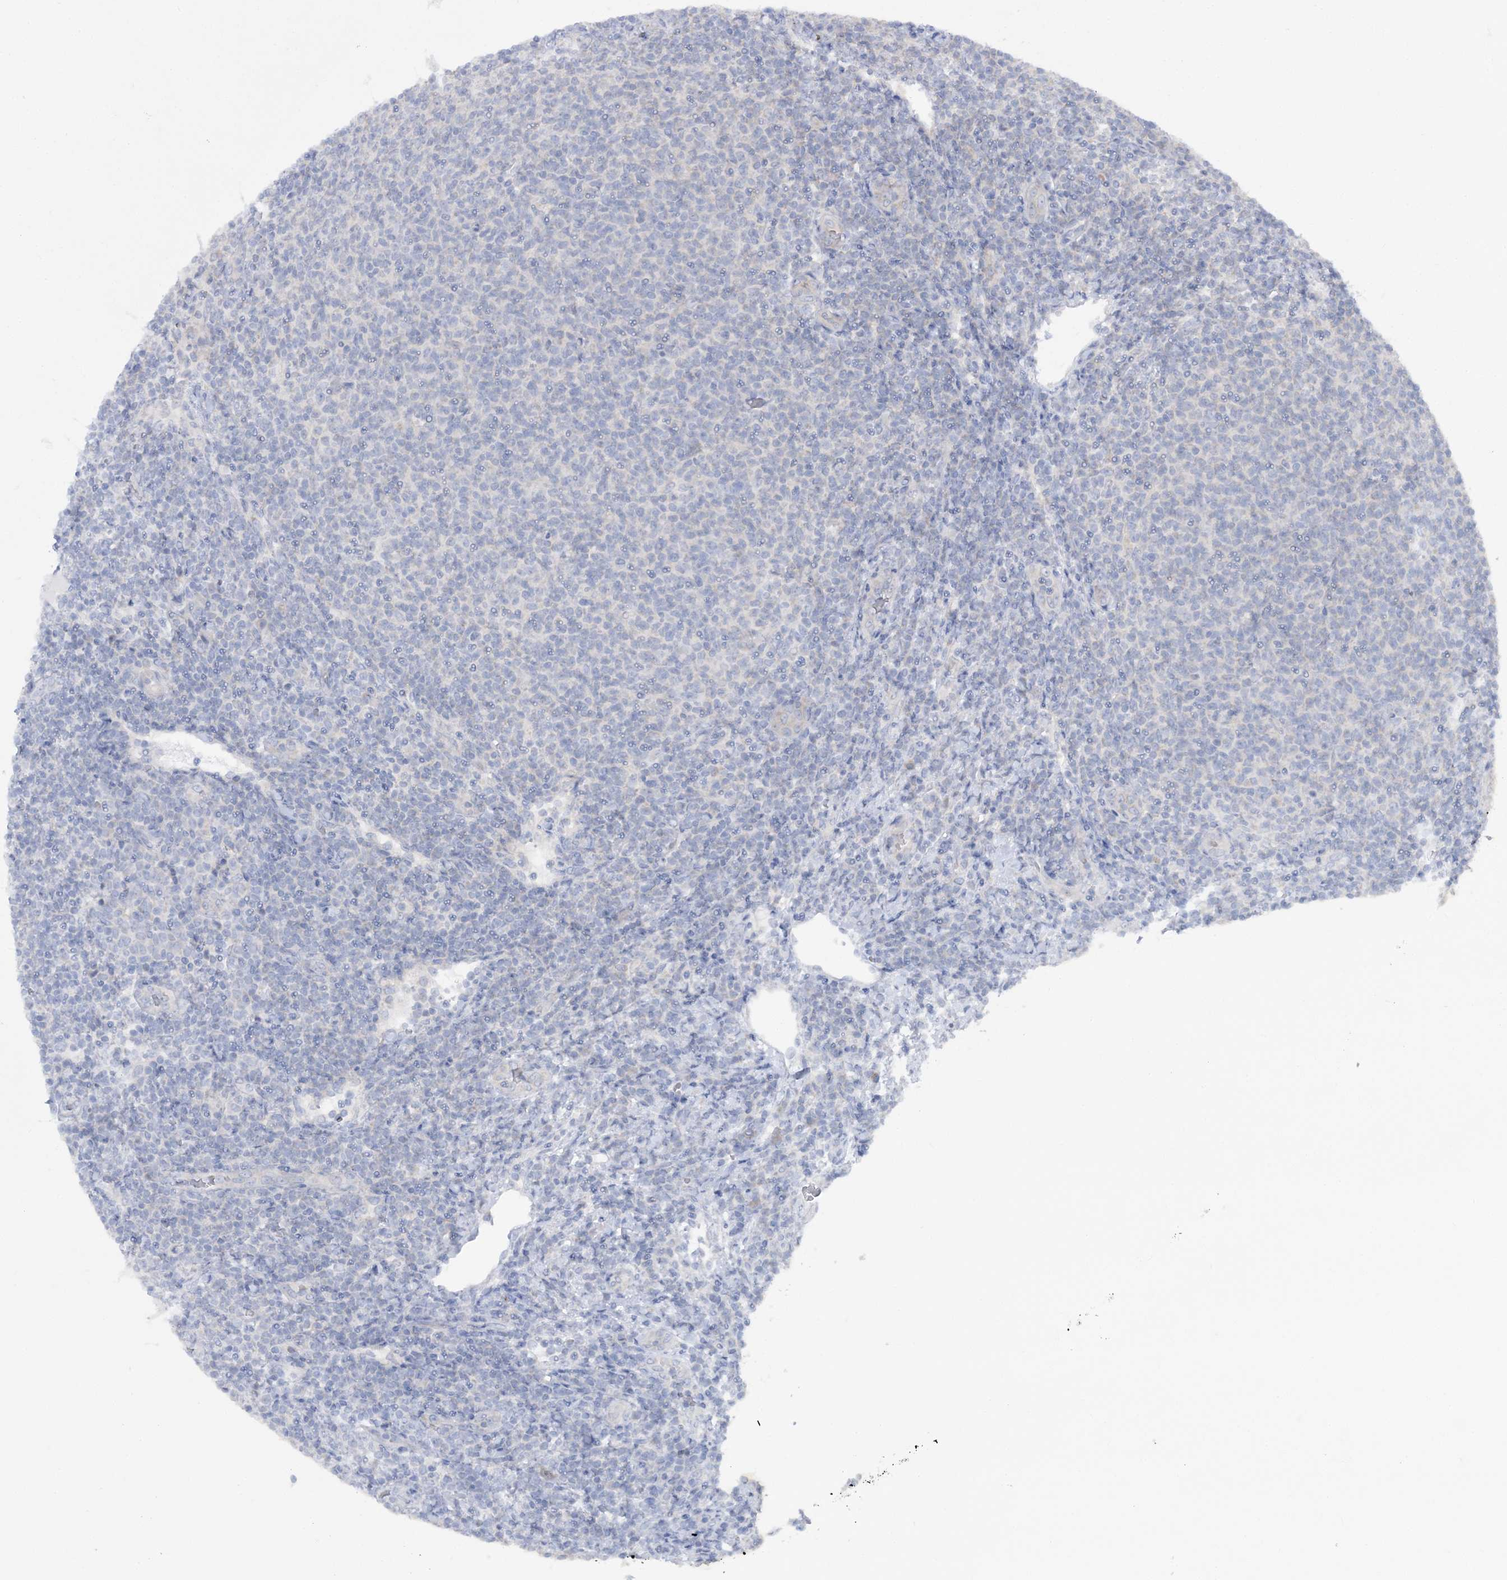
{"staining": {"intensity": "negative", "quantity": "none", "location": "none"}, "tissue": "lymphoma", "cell_type": "Tumor cells", "image_type": "cancer", "snomed": [{"axis": "morphology", "description": "Malignant lymphoma, non-Hodgkin's type, Low grade"}, {"axis": "topography", "description": "Lymph node"}], "caption": "Immunohistochemistry of human low-grade malignant lymphoma, non-Hodgkin's type demonstrates no positivity in tumor cells. The staining is performed using DAB (3,3'-diaminobenzidine) brown chromogen with nuclei counter-stained in using hematoxylin.", "gene": "MMADHC", "patient": {"sex": "male", "age": 66}}